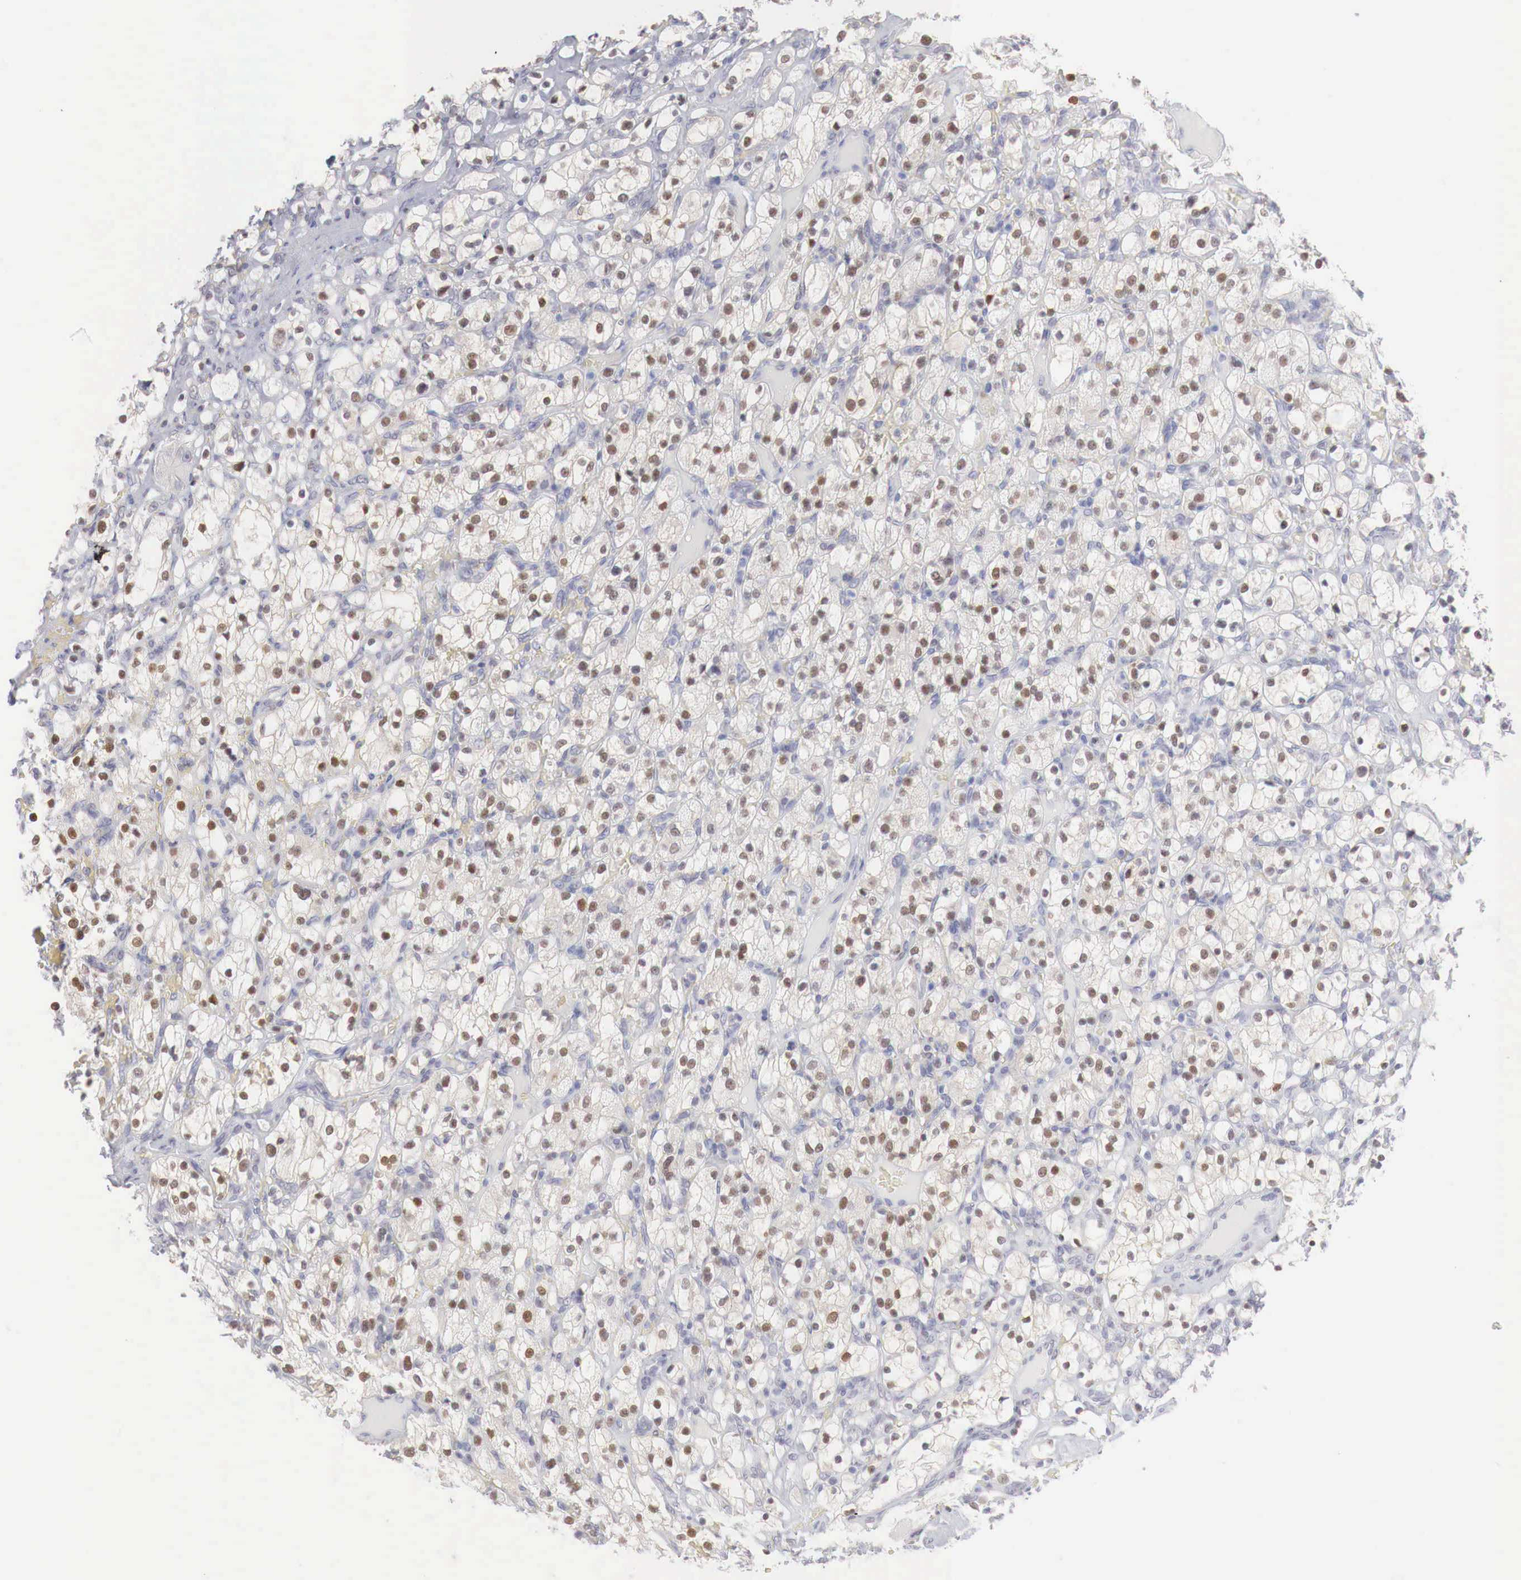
{"staining": {"intensity": "moderate", "quantity": "25%-75%", "location": "nuclear"}, "tissue": "renal cancer", "cell_type": "Tumor cells", "image_type": "cancer", "snomed": [{"axis": "morphology", "description": "Adenocarcinoma, NOS"}, {"axis": "topography", "description": "Kidney"}], "caption": "Immunohistochemistry (IHC) image of renal cancer stained for a protein (brown), which shows medium levels of moderate nuclear positivity in about 25%-75% of tumor cells.", "gene": "FOXP2", "patient": {"sex": "female", "age": 83}}